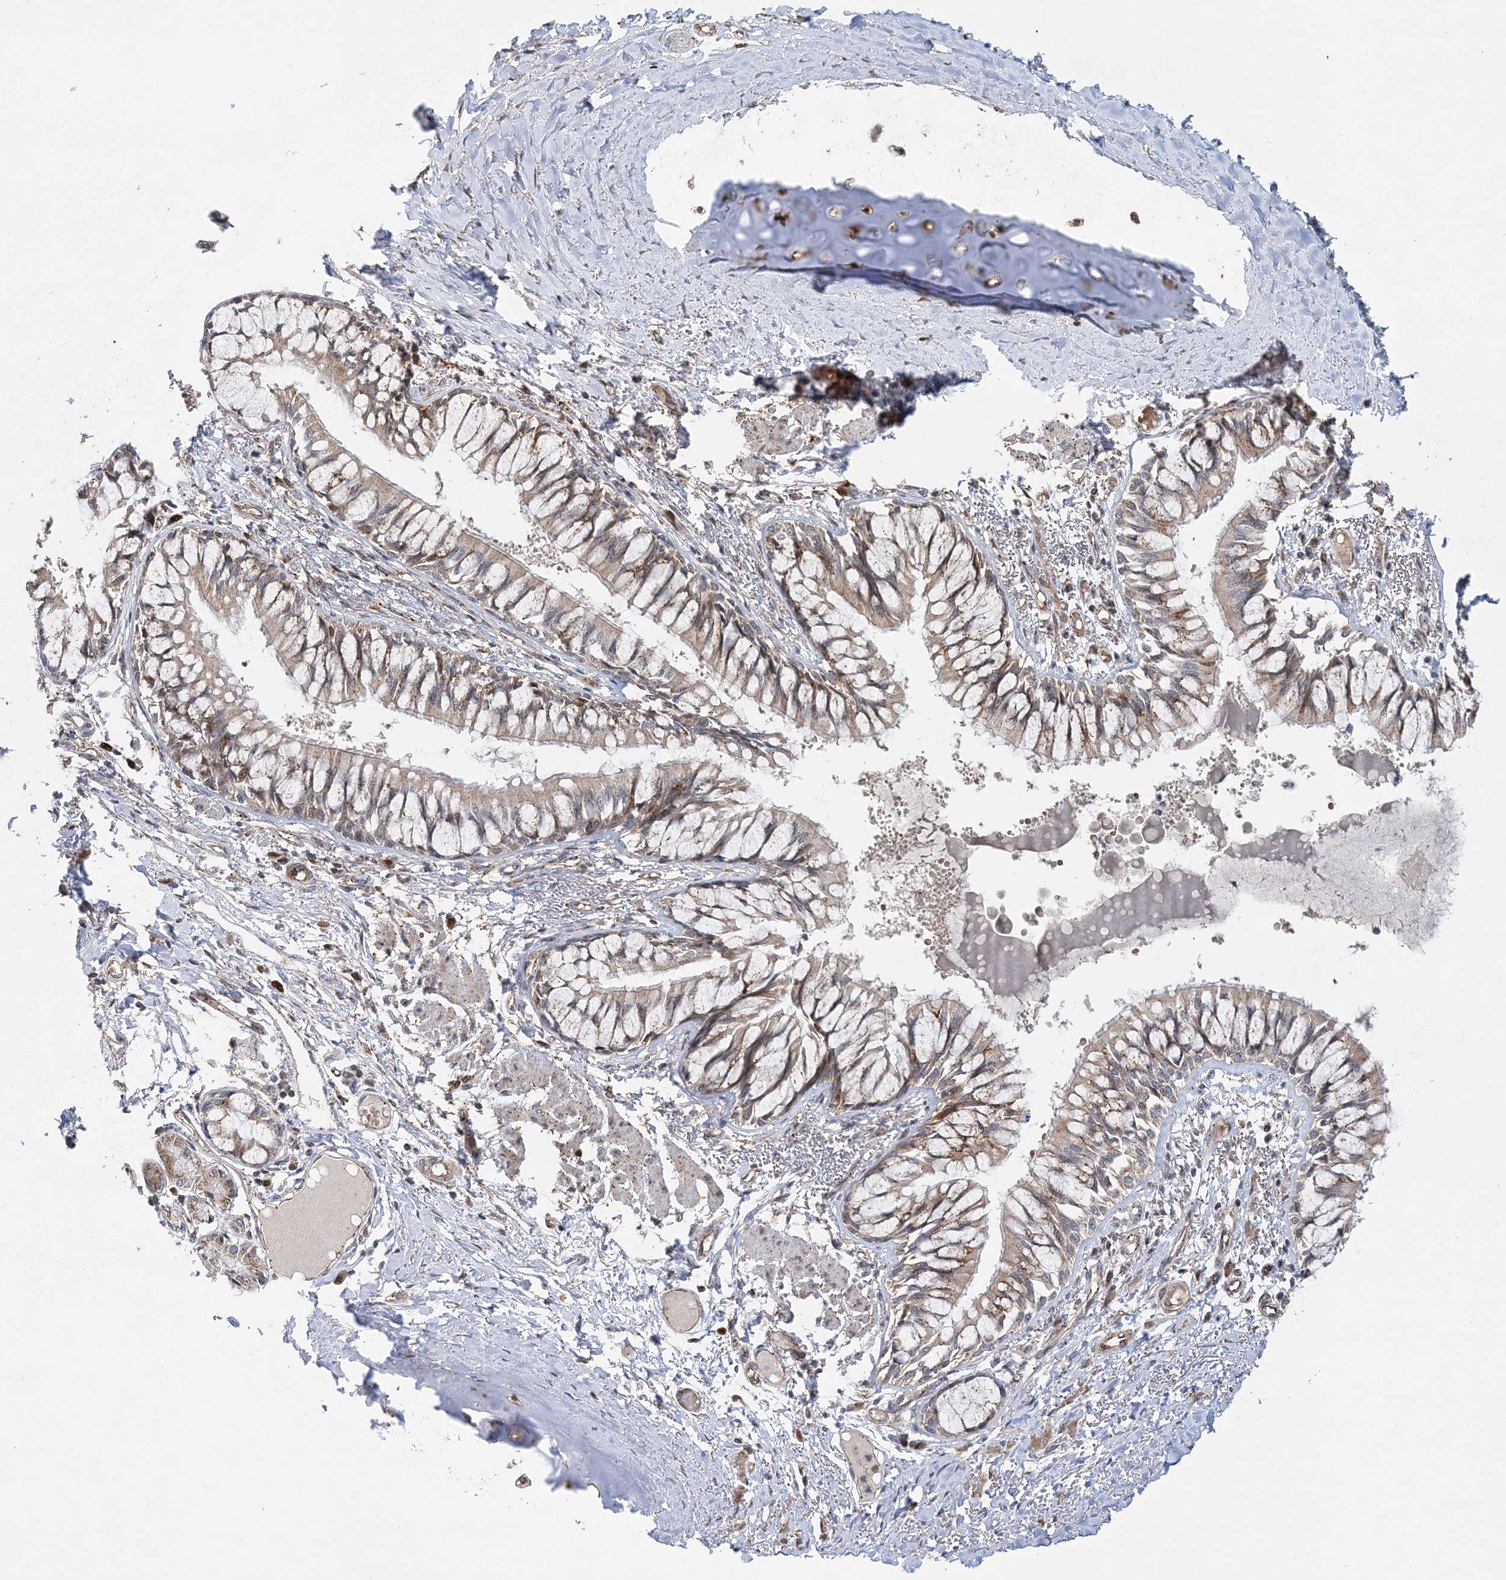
{"staining": {"intensity": "weak", "quantity": "25%-75%", "location": "cytoplasmic/membranous"}, "tissue": "bronchus", "cell_type": "Respiratory epithelial cells", "image_type": "normal", "snomed": [{"axis": "morphology", "description": "Normal tissue, NOS"}, {"axis": "topography", "description": "Cartilage tissue"}, {"axis": "topography", "description": "Bronchus"}, {"axis": "topography", "description": "Lung"}], "caption": "Immunohistochemistry staining of normal bronchus, which displays low levels of weak cytoplasmic/membranous expression in about 25%-75% of respiratory epithelial cells indicating weak cytoplasmic/membranous protein staining. The staining was performed using DAB (3,3'-diaminobenzidine) (brown) for protein detection and nuclei were counterstained in hematoxylin (blue).", "gene": "KIF4A", "patient": {"sex": "male", "age": 64}}